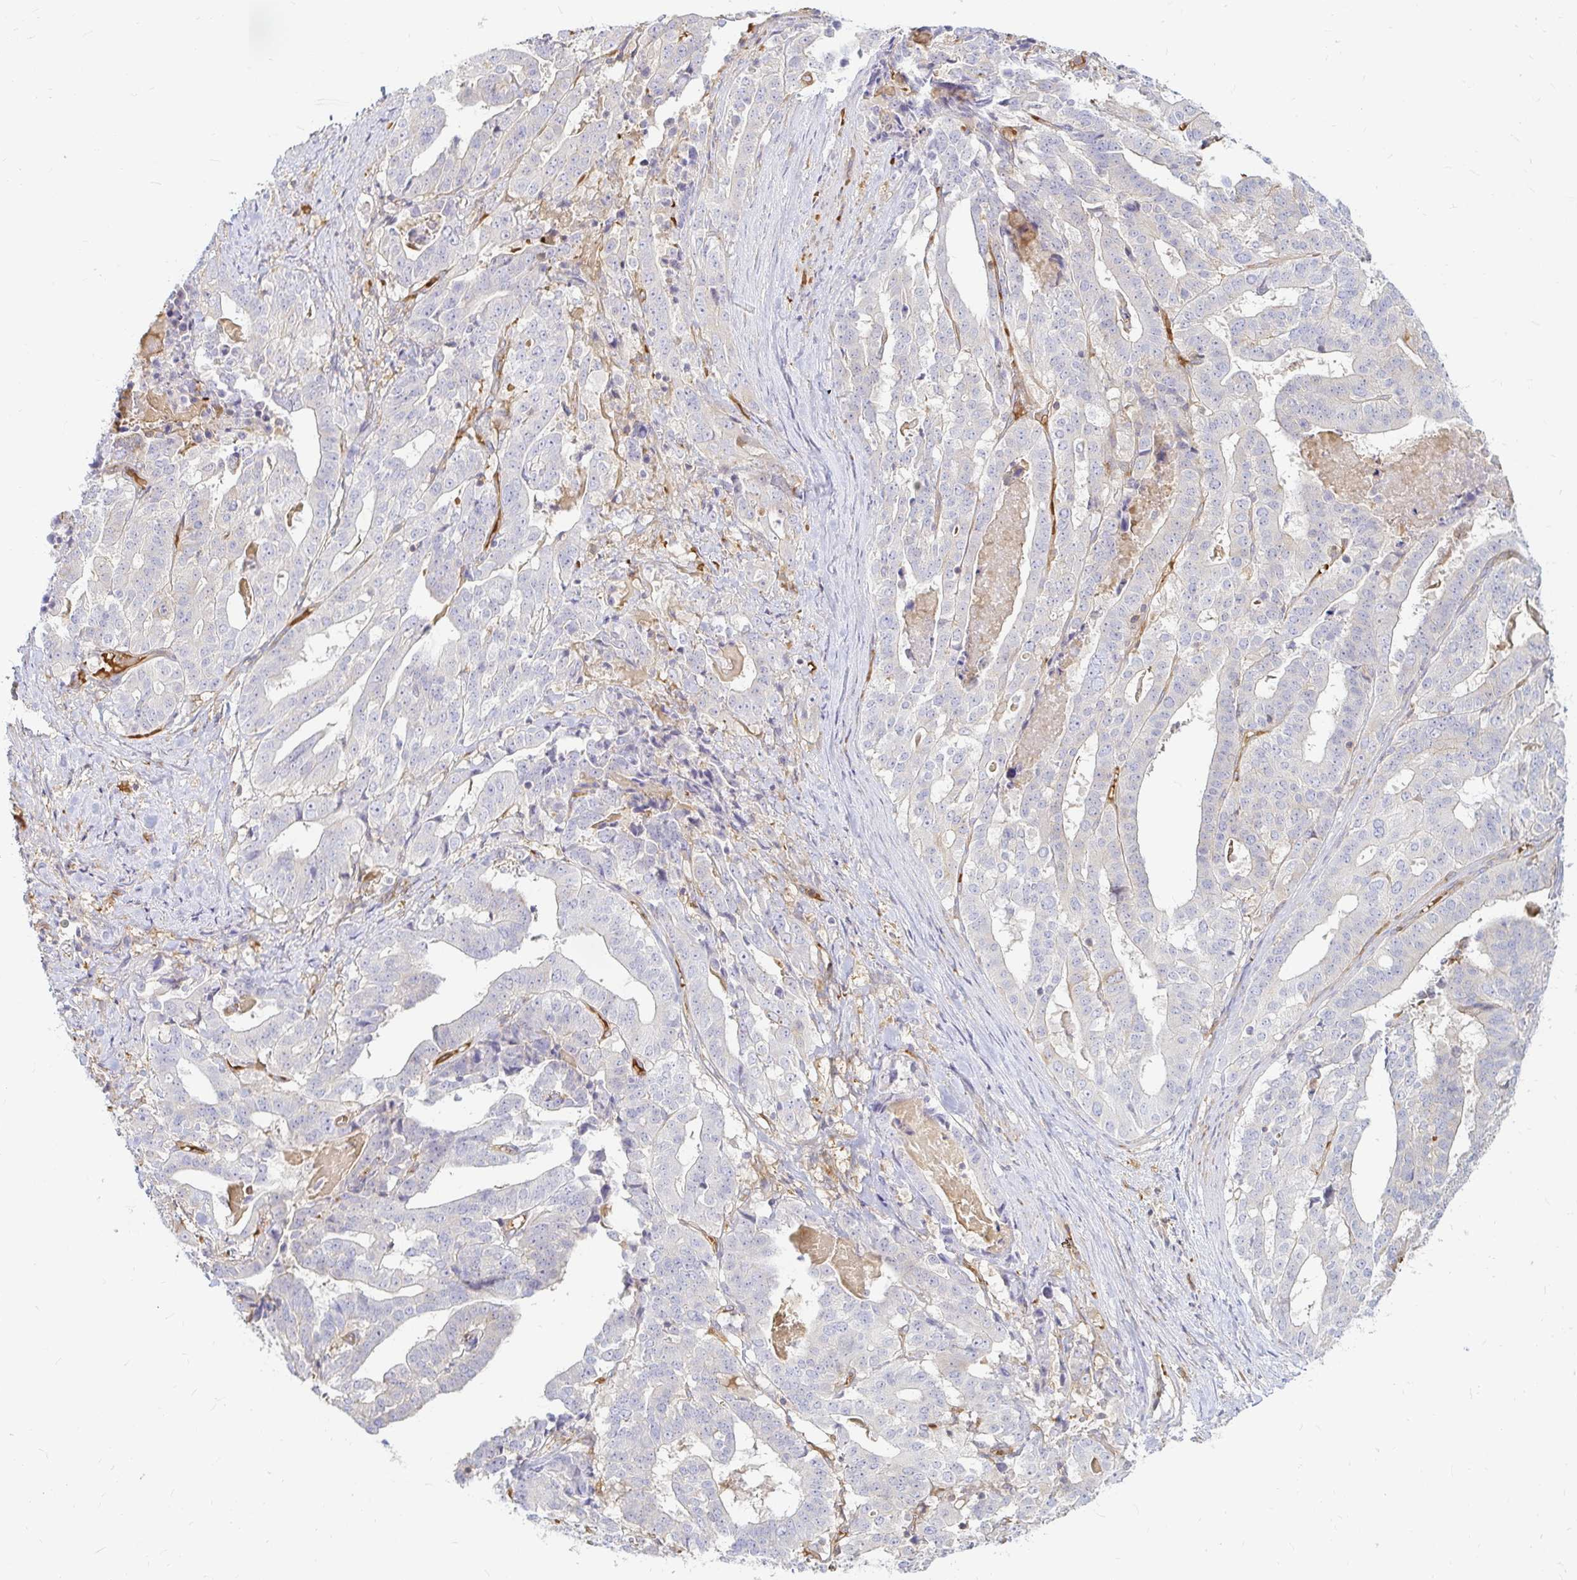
{"staining": {"intensity": "negative", "quantity": "none", "location": "none"}, "tissue": "stomach cancer", "cell_type": "Tumor cells", "image_type": "cancer", "snomed": [{"axis": "morphology", "description": "Adenocarcinoma, NOS"}, {"axis": "topography", "description": "Stomach"}], "caption": "The photomicrograph reveals no staining of tumor cells in adenocarcinoma (stomach). (DAB (3,3'-diaminobenzidine) IHC, high magnification).", "gene": "CAST", "patient": {"sex": "male", "age": 48}}